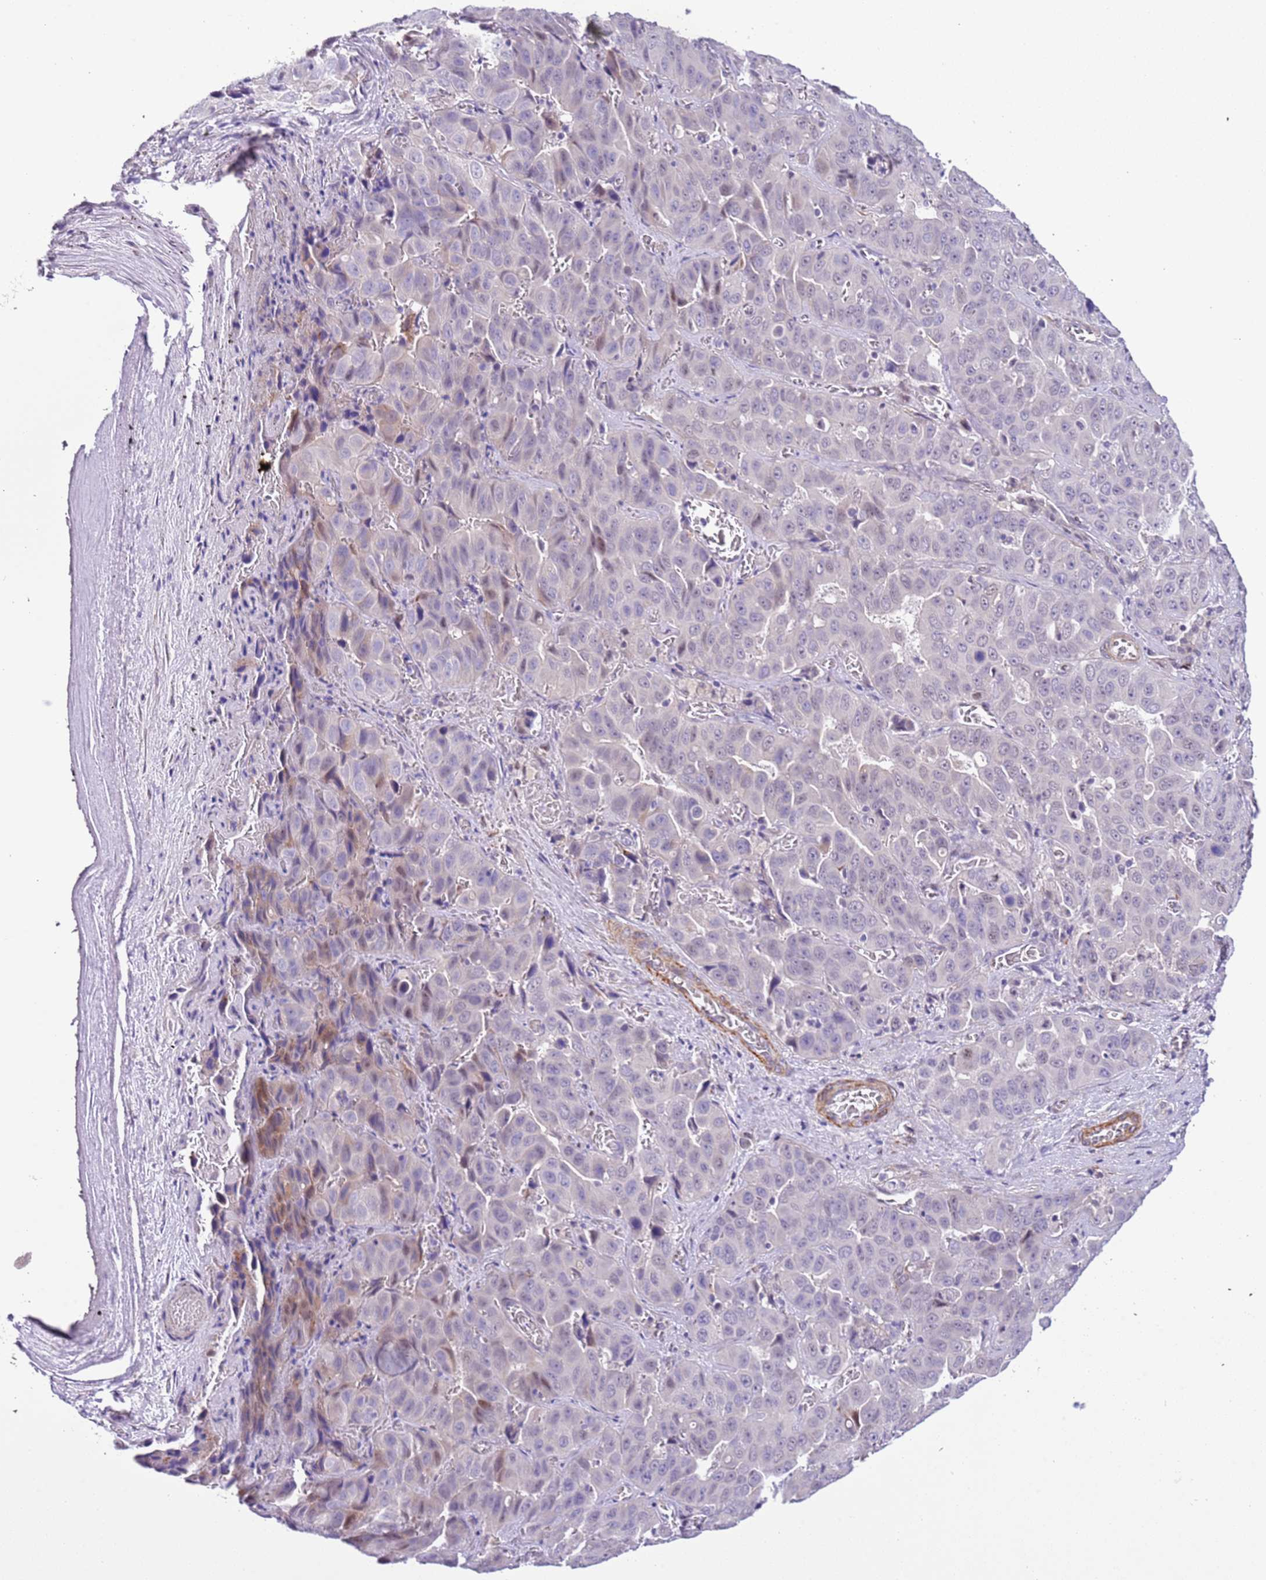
{"staining": {"intensity": "weak", "quantity": "<25%", "location": "nuclear"}, "tissue": "liver cancer", "cell_type": "Tumor cells", "image_type": "cancer", "snomed": [{"axis": "morphology", "description": "Cholangiocarcinoma"}, {"axis": "topography", "description": "Liver"}], "caption": "Immunohistochemical staining of cholangiocarcinoma (liver) displays no significant positivity in tumor cells.", "gene": "PLEKHH1", "patient": {"sex": "female", "age": 52}}